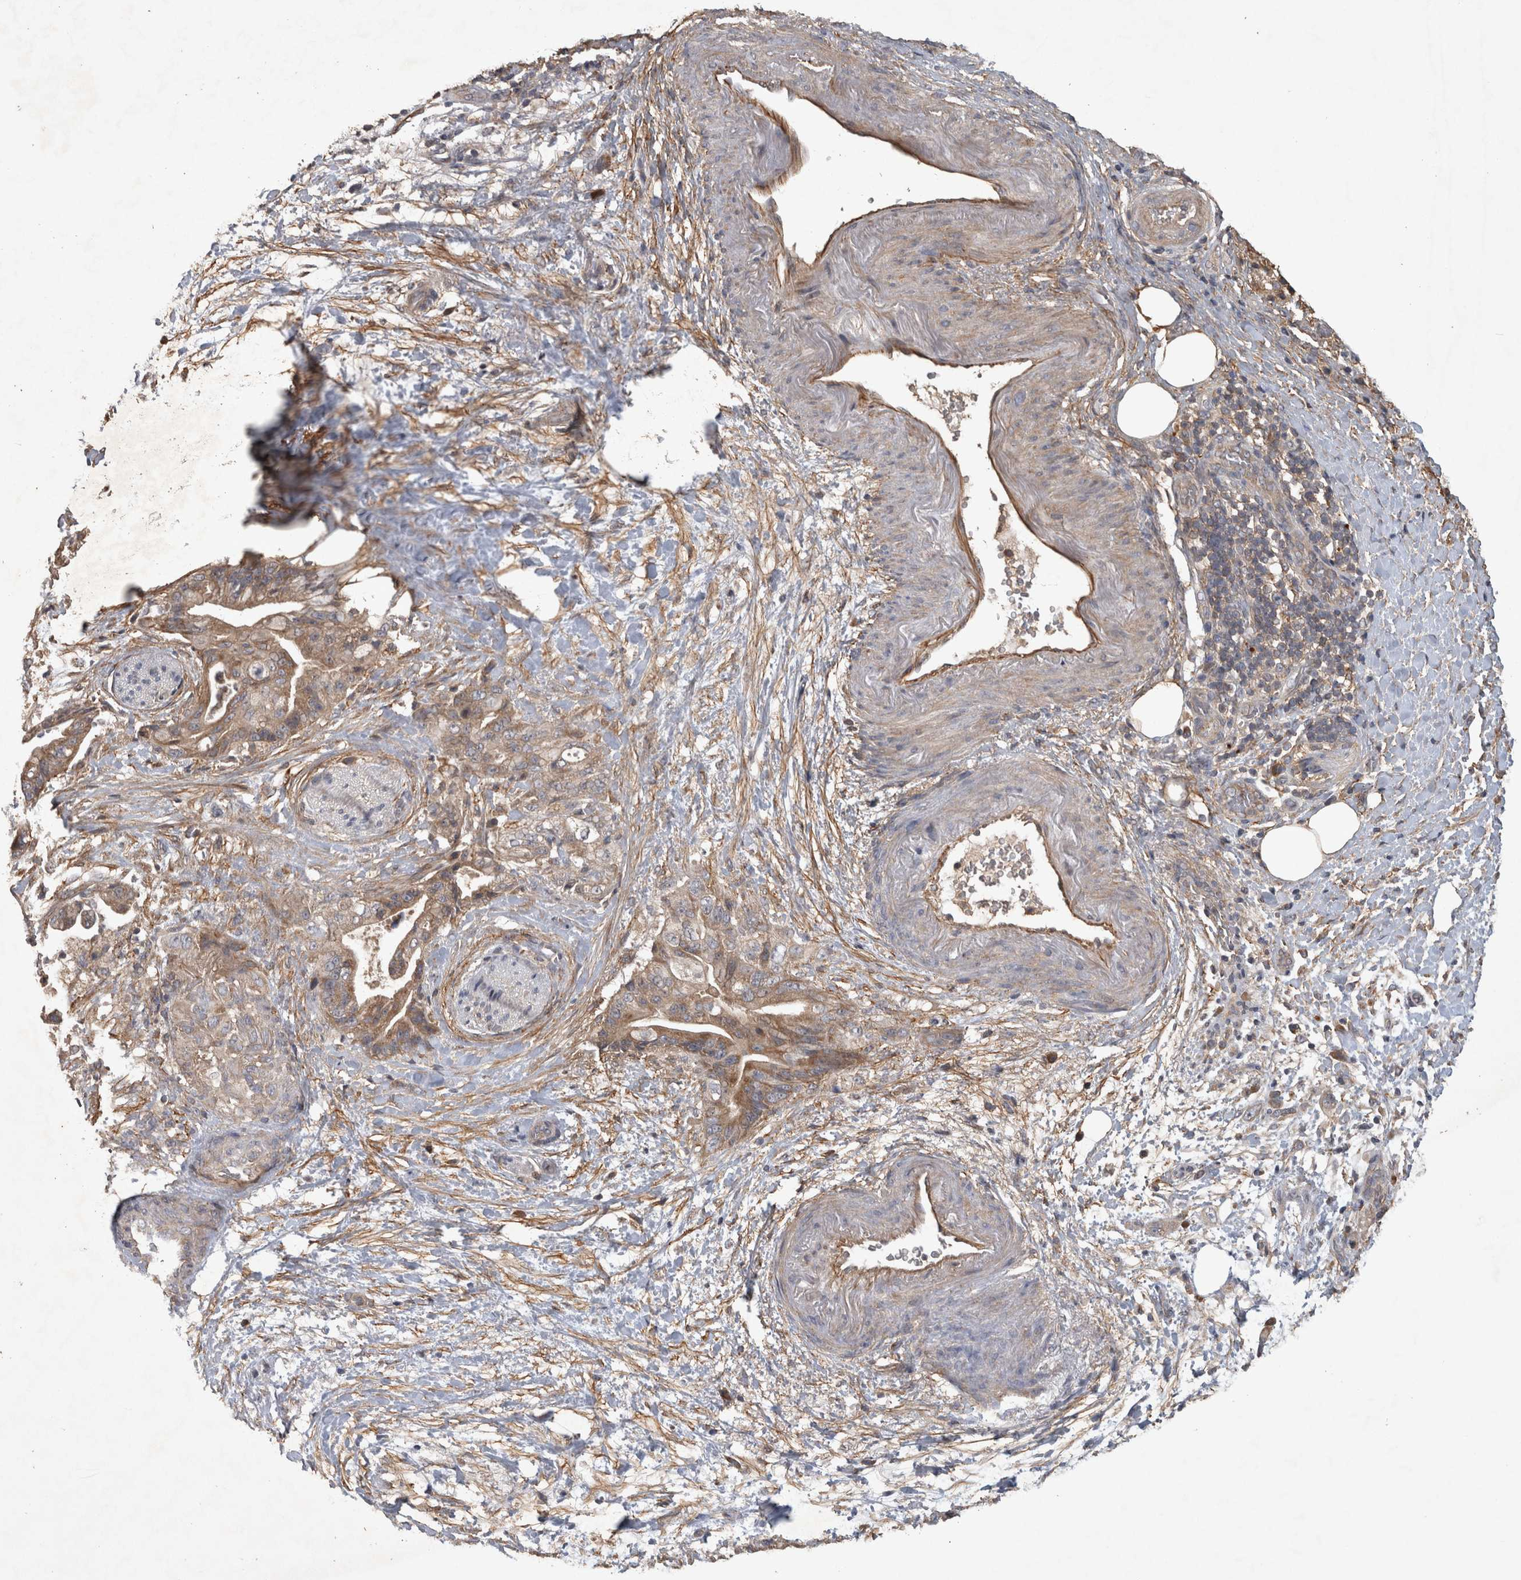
{"staining": {"intensity": "moderate", "quantity": ">75%", "location": "cytoplasmic/membranous"}, "tissue": "pancreatic cancer", "cell_type": "Tumor cells", "image_type": "cancer", "snomed": [{"axis": "morphology", "description": "Adenocarcinoma, NOS"}, {"axis": "topography", "description": "Pancreas"}], "caption": "The micrograph reveals immunohistochemical staining of pancreatic cancer (adenocarcinoma). There is moderate cytoplasmic/membranous positivity is appreciated in about >75% of tumor cells.", "gene": "TRMT61B", "patient": {"sex": "male", "age": 59}}